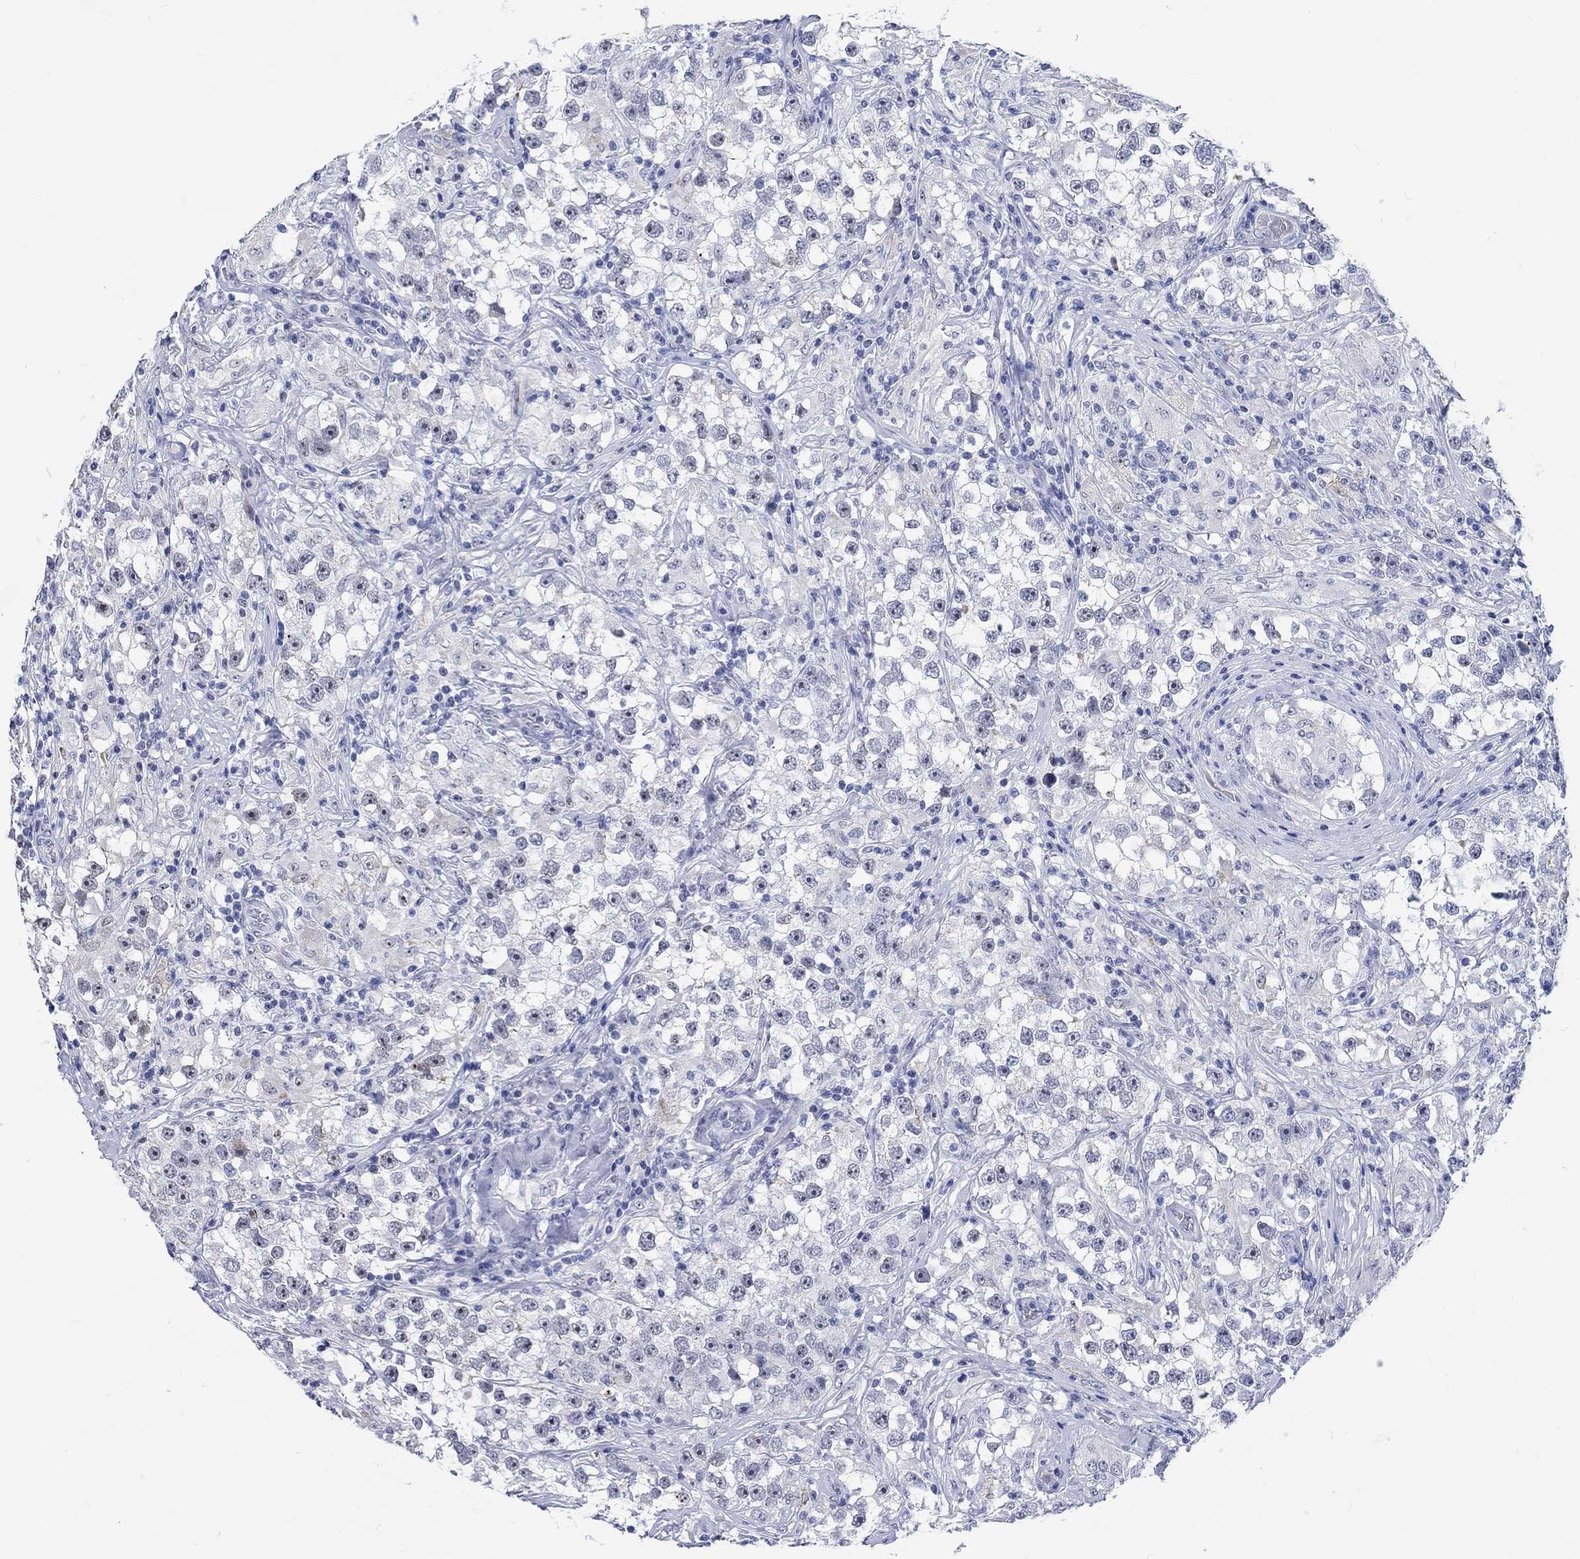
{"staining": {"intensity": "moderate", "quantity": "<25%", "location": "nuclear"}, "tissue": "testis cancer", "cell_type": "Tumor cells", "image_type": "cancer", "snomed": [{"axis": "morphology", "description": "Seminoma, NOS"}, {"axis": "topography", "description": "Testis"}], "caption": "Testis seminoma tissue demonstrates moderate nuclear positivity in approximately <25% of tumor cells (Brightfield microscopy of DAB IHC at high magnification).", "gene": "ZNF446", "patient": {"sex": "male", "age": 46}}